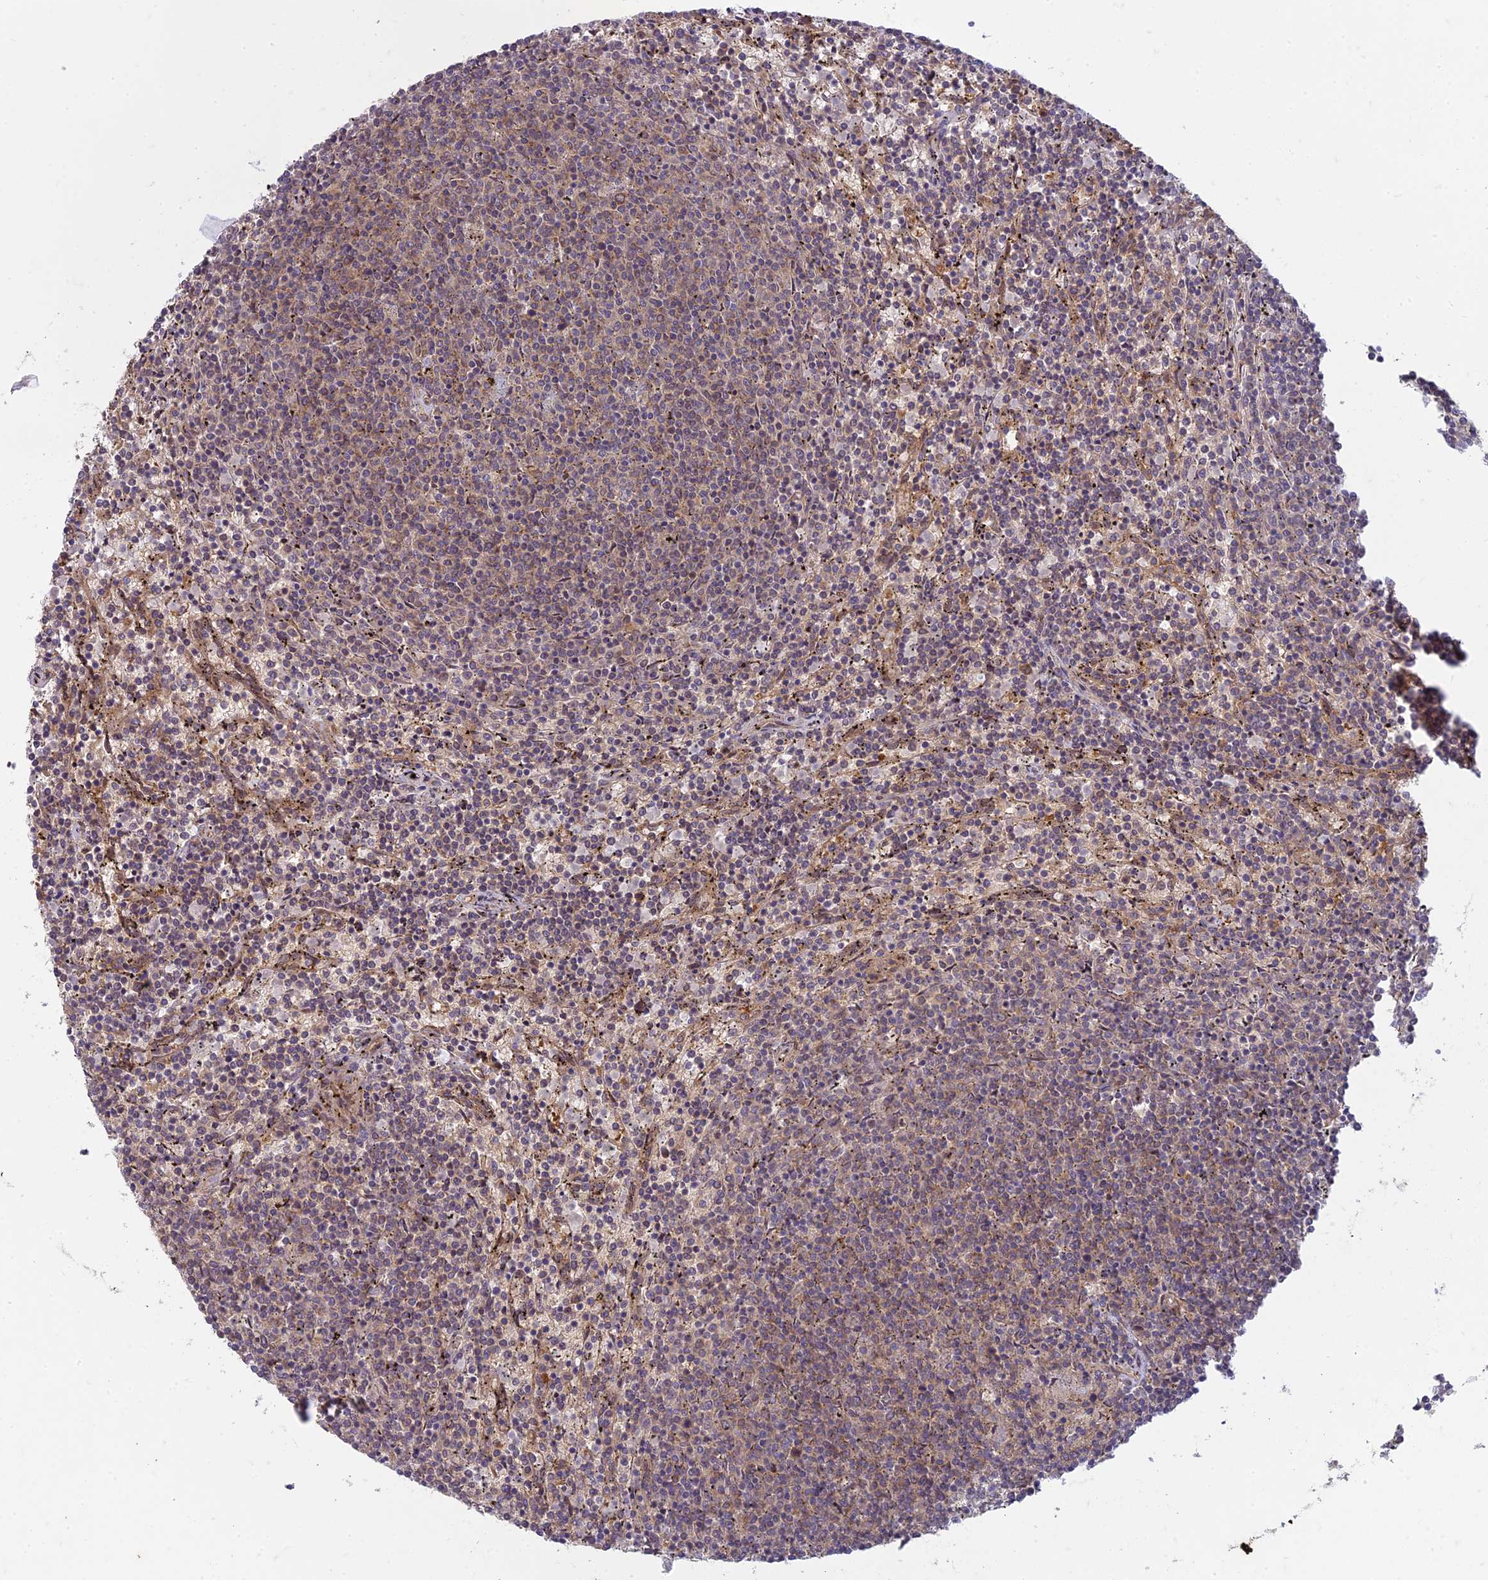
{"staining": {"intensity": "weak", "quantity": "25%-75%", "location": "cytoplasmic/membranous"}, "tissue": "lymphoma", "cell_type": "Tumor cells", "image_type": "cancer", "snomed": [{"axis": "morphology", "description": "Malignant lymphoma, non-Hodgkin's type, Low grade"}, {"axis": "topography", "description": "Spleen"}], "caption": "This histopathology image reveals immunohistochemistry staining of human low-grade malignant lymphoma, non-Hodgkin's type, with low weak cytoplasmic/membranous expression in approximately 25%-75% of tumor cells.", "gene": "TCF25", "patient": {"sex": "female", "age": 50}}